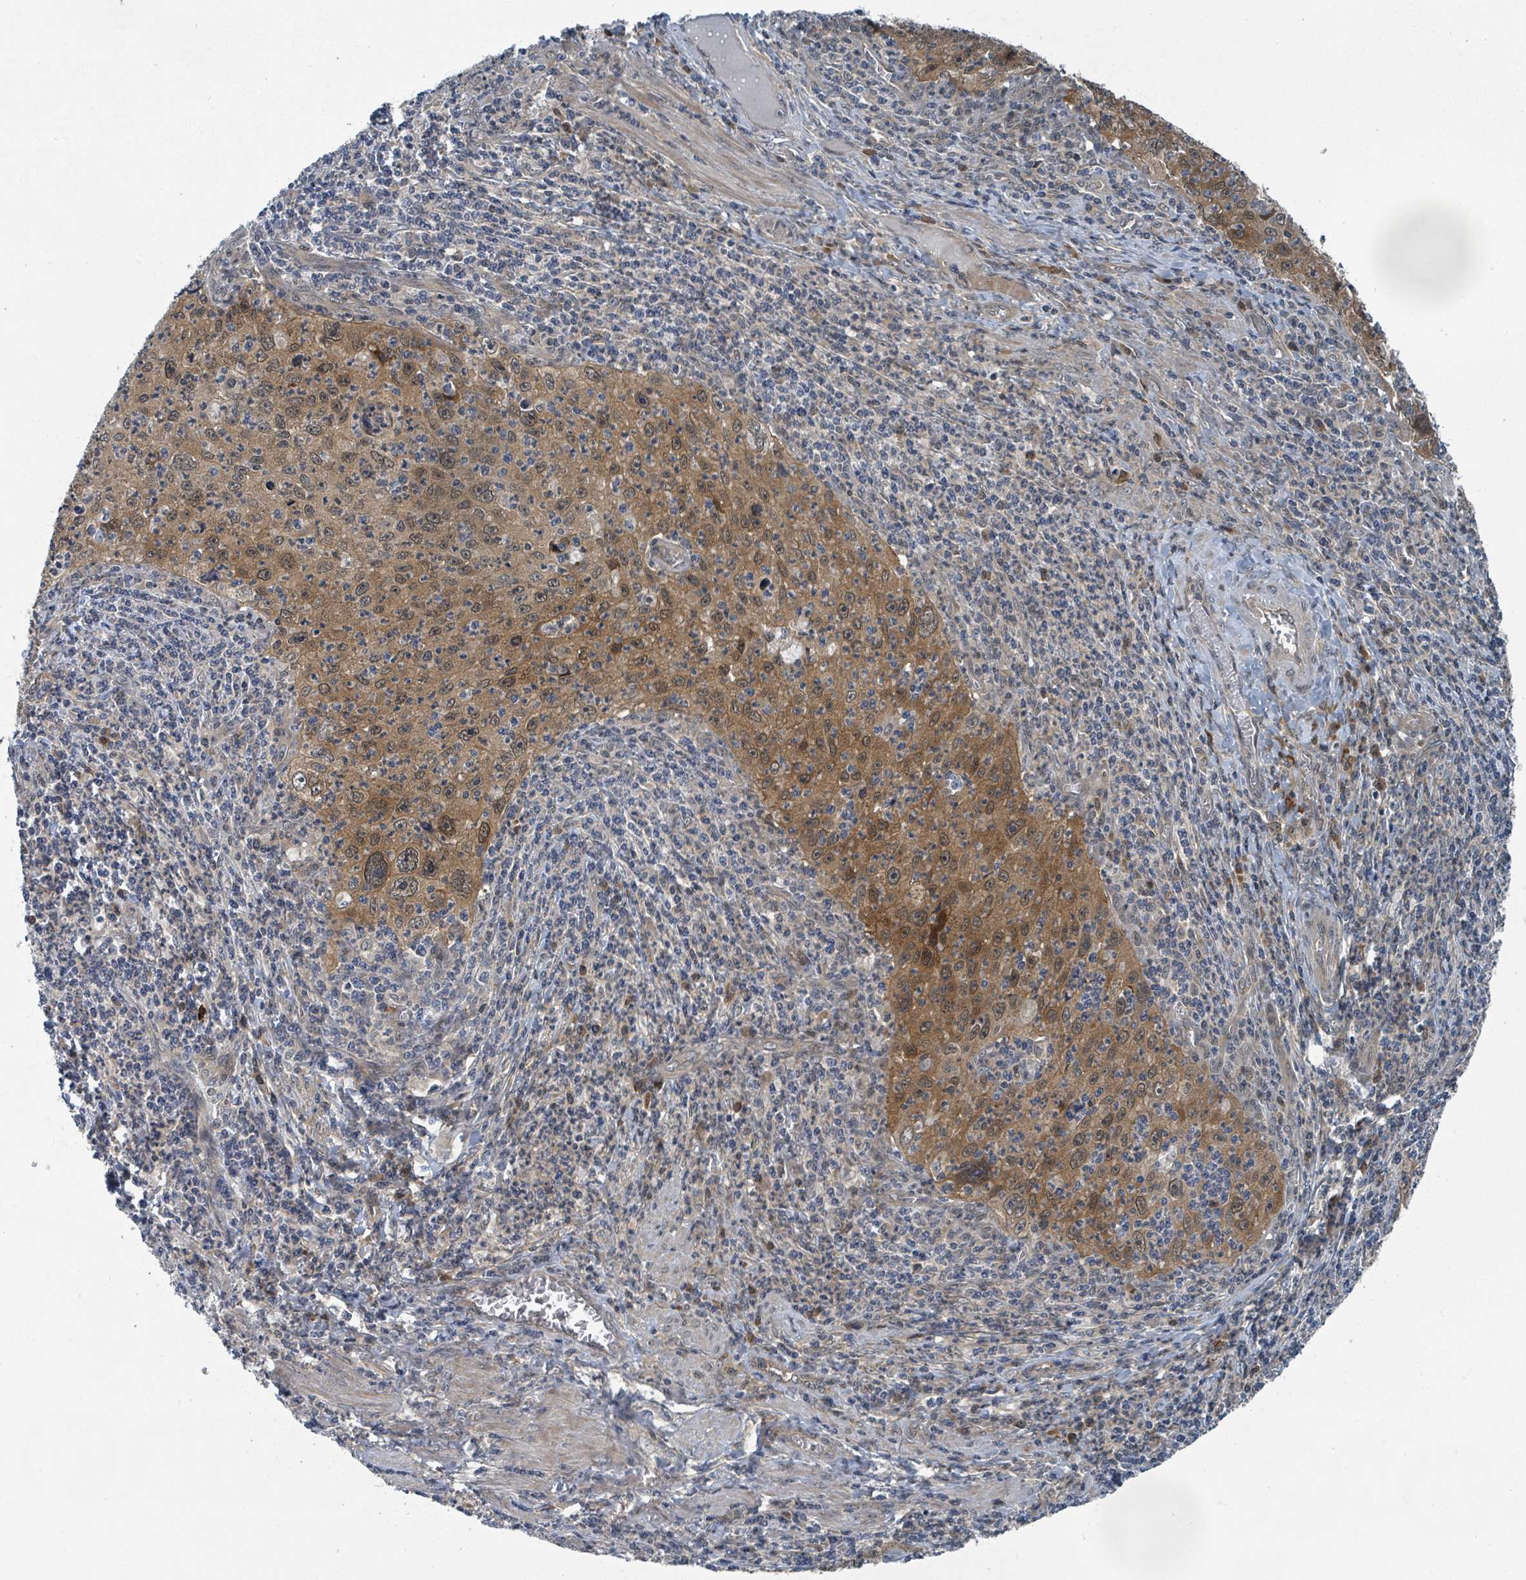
{"staining": {"intensity": "moderate", "quantity": ">75%", "location": "cytoplasmic/membranous,nuclear"}, "tissue": "cervical cancer", "cell_type": "Tumor cells", "image_type": "cancer", "snomed": [{"axis": "morphology", "description": "Squamous cell carcinoma, NOS"}, {"axis": "topography", "description": "Cervix"}], "caption": "Moderate cytoplasmic/membranous and nuclear staining is identified in about >75% of tumor cells in cervical cancer.", "gene": "GOLGA7", "patient": {"sex": "female", "age": 30}}